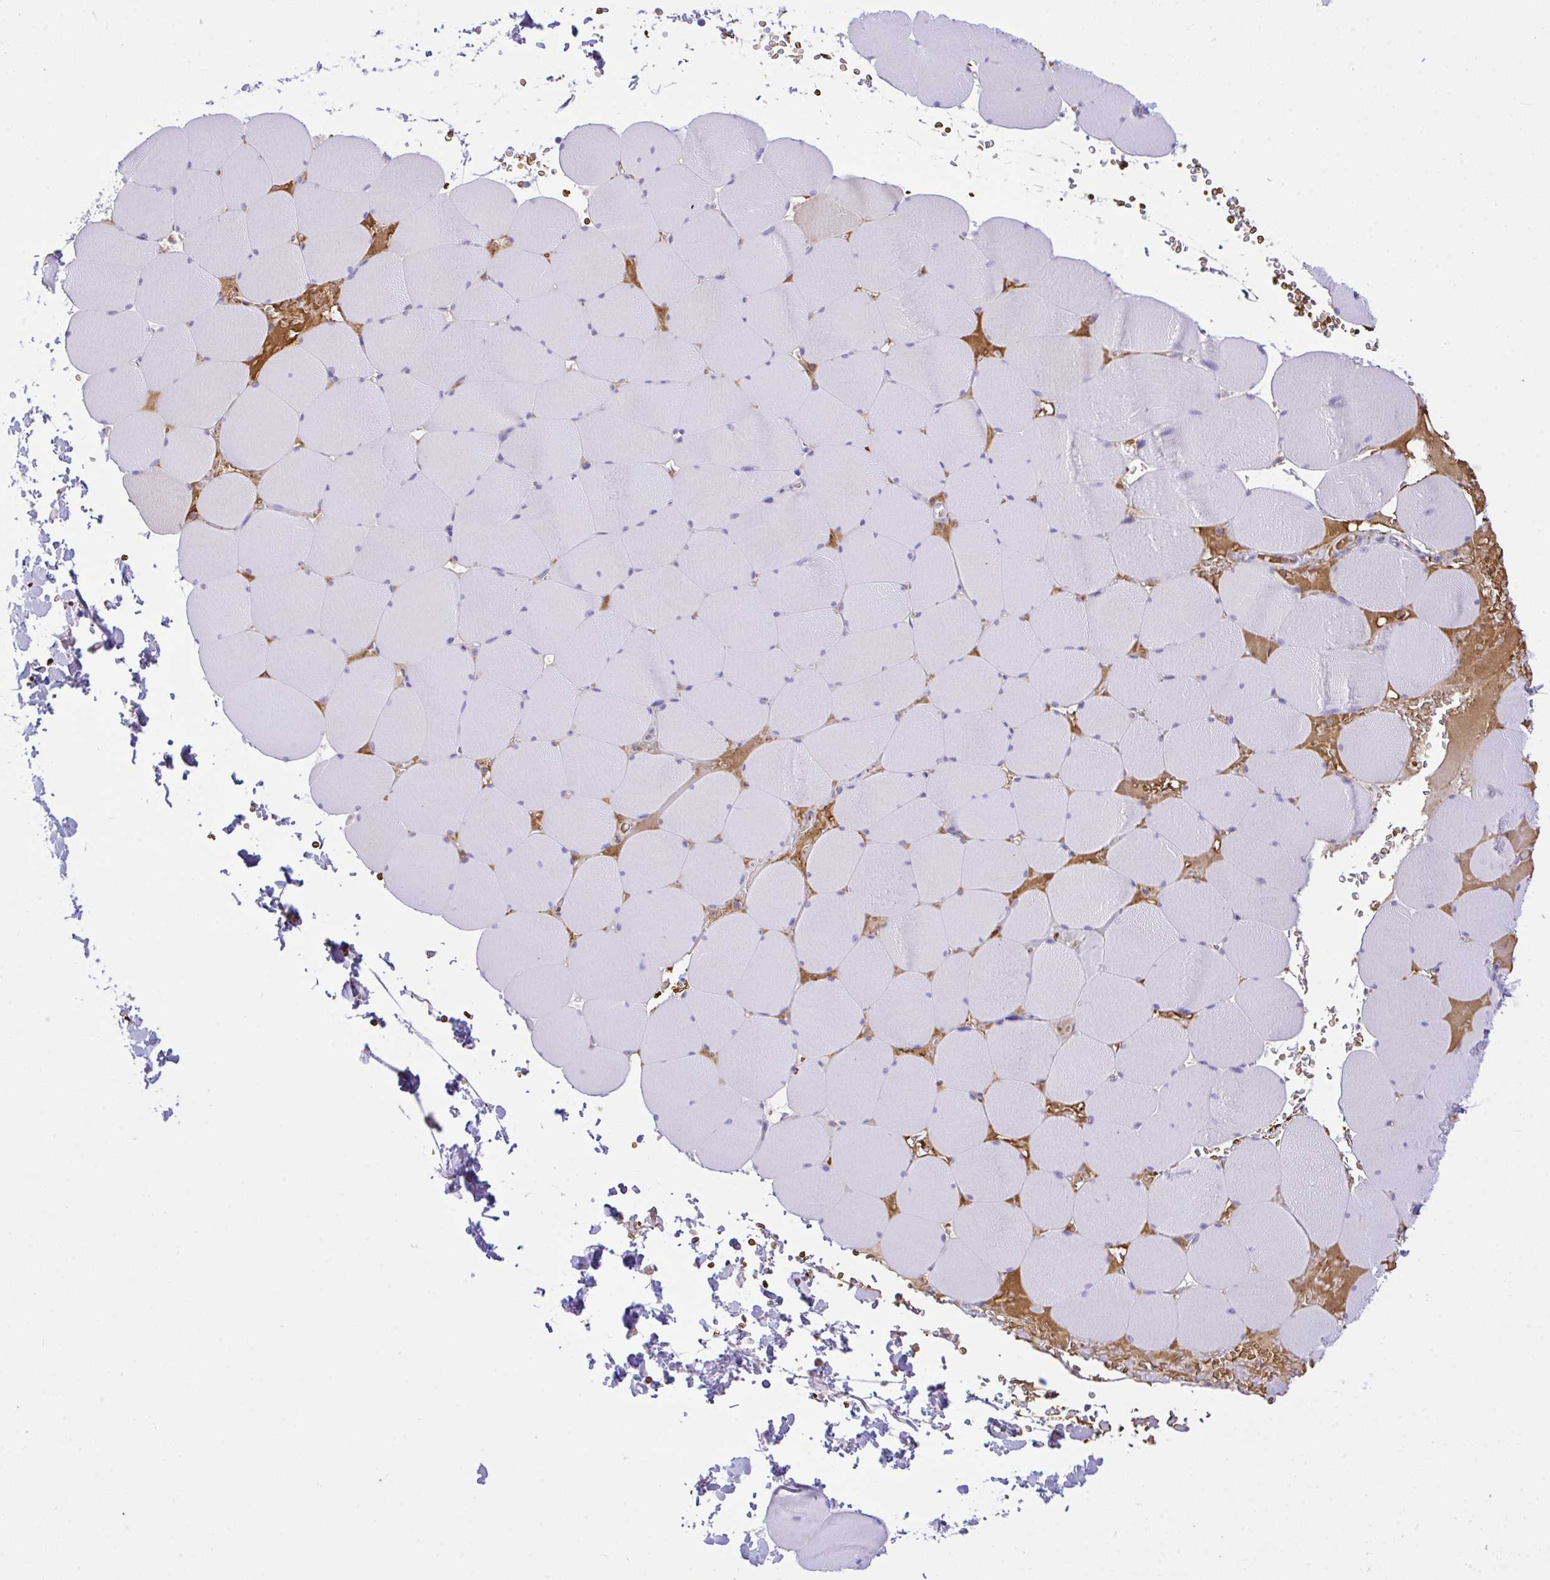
{"staining": {"intensity": "negative", "quantity": "none", "location": "none"}, "tissue": "skeletal muscle", "cell_type": "Myocytes", "image_type": "normal", "snomed": [{"axis": "morphology", "description": "Normal tissue, NOS"}, {"axis": "topography", "description": "Skeletal muscle"}, {"axis": "topography", "description": "Head-Neck"}], "caption": "This is an immunohistochemistry micrograph of benign human skeletal muscle. There is no staining in myocytes.", "gene": "ZNF221", "patient": {"sex": "male", "age": 66}}